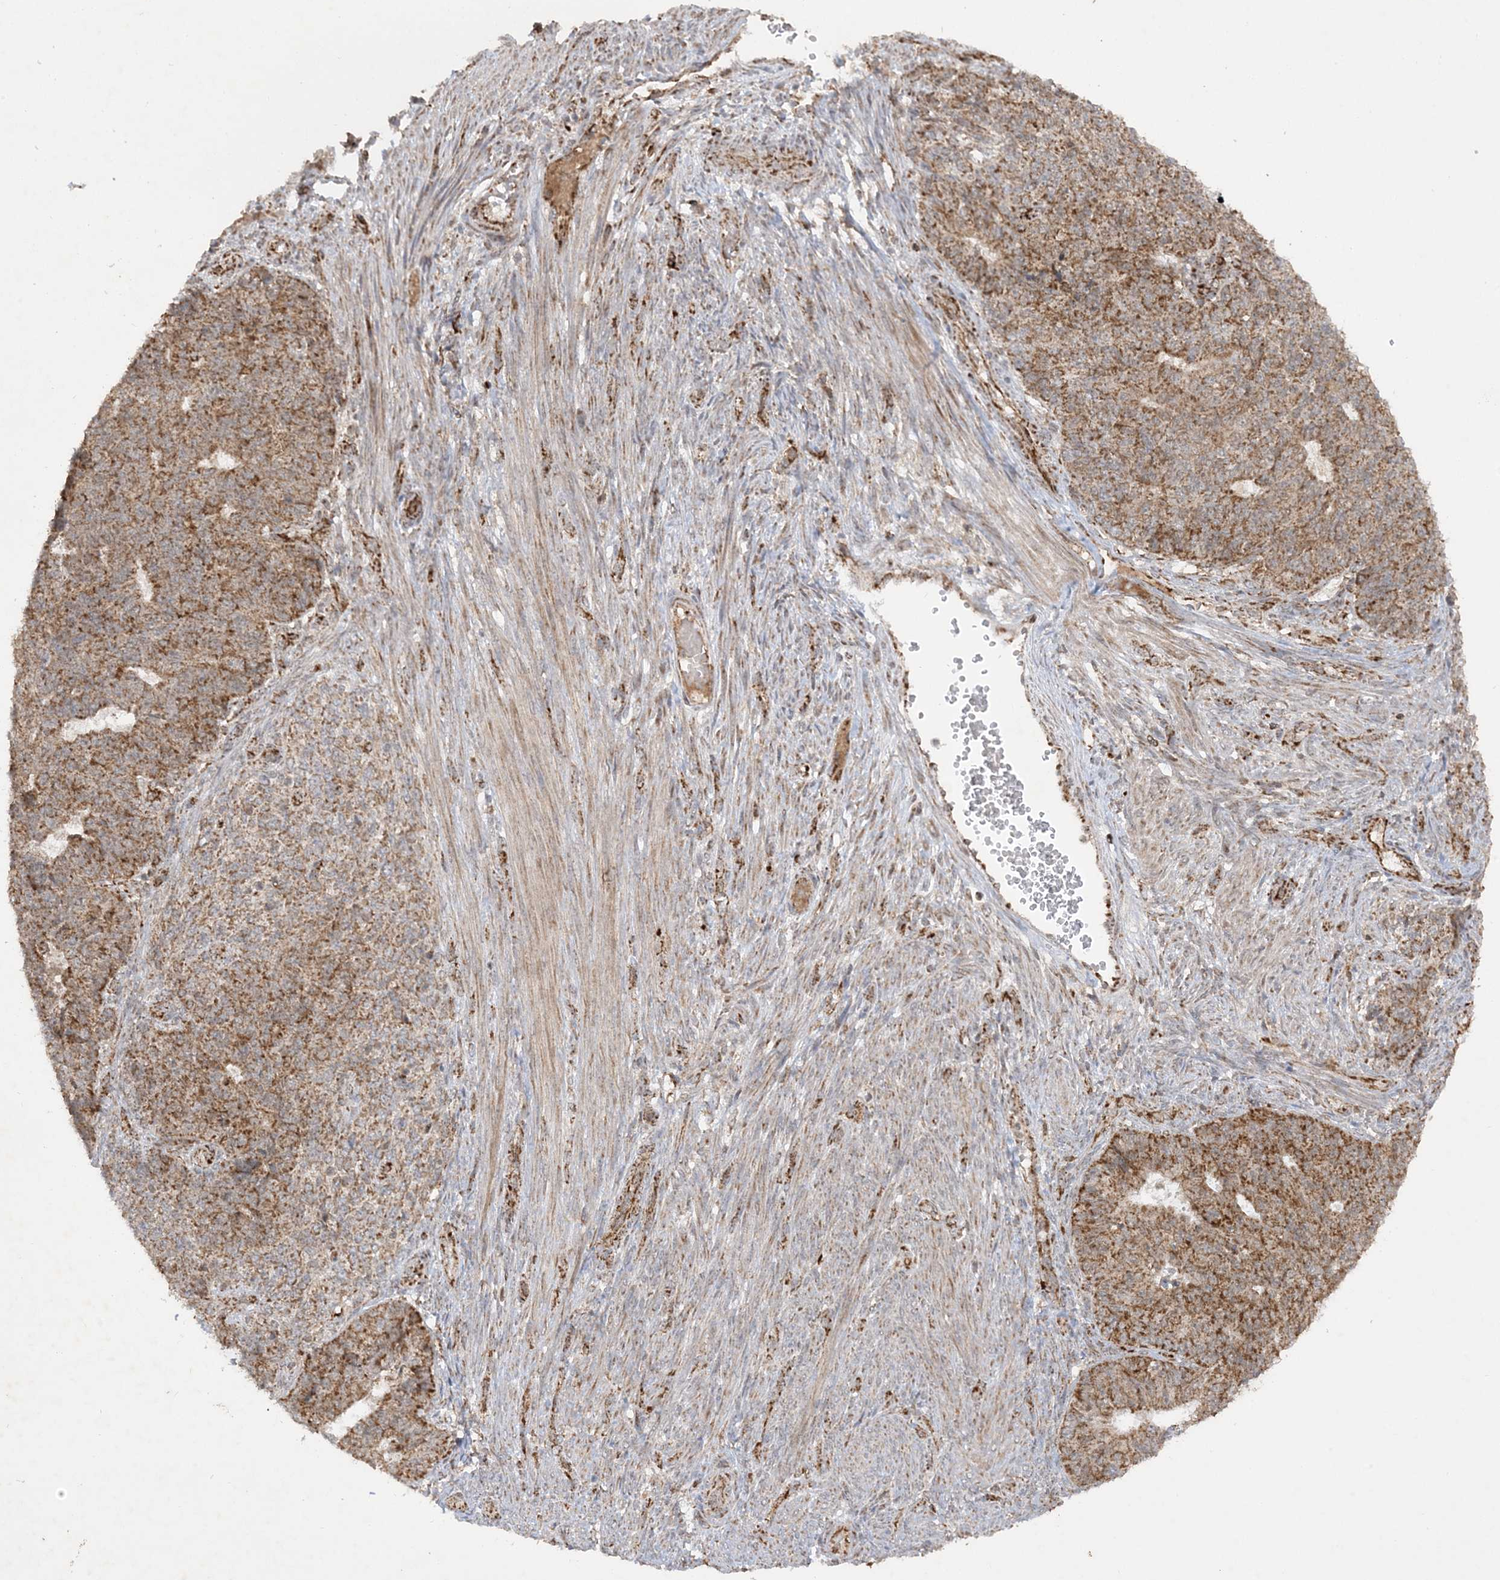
{"staining": {"intensity": "moderate", "quantity": ">75%", "location": "cytoplasmic/membranous"}, "tissue": "endometrial cancer", "cell_type": "Tumor cells", "image_type": "cancer", "snomed": [{"axis": "morphology", "description": "Adenocarcinoma, NOS"}, {"axis": "topography", "description": "Endometrium"}], "caption": "A brown stain shows moderate cytoplasmic/membranous positivity of a protein in human endometrial adenocarcinoma tumor cells.", "gene": "NDUFAF3", "patient": {"sex": "female", "age": 32}}